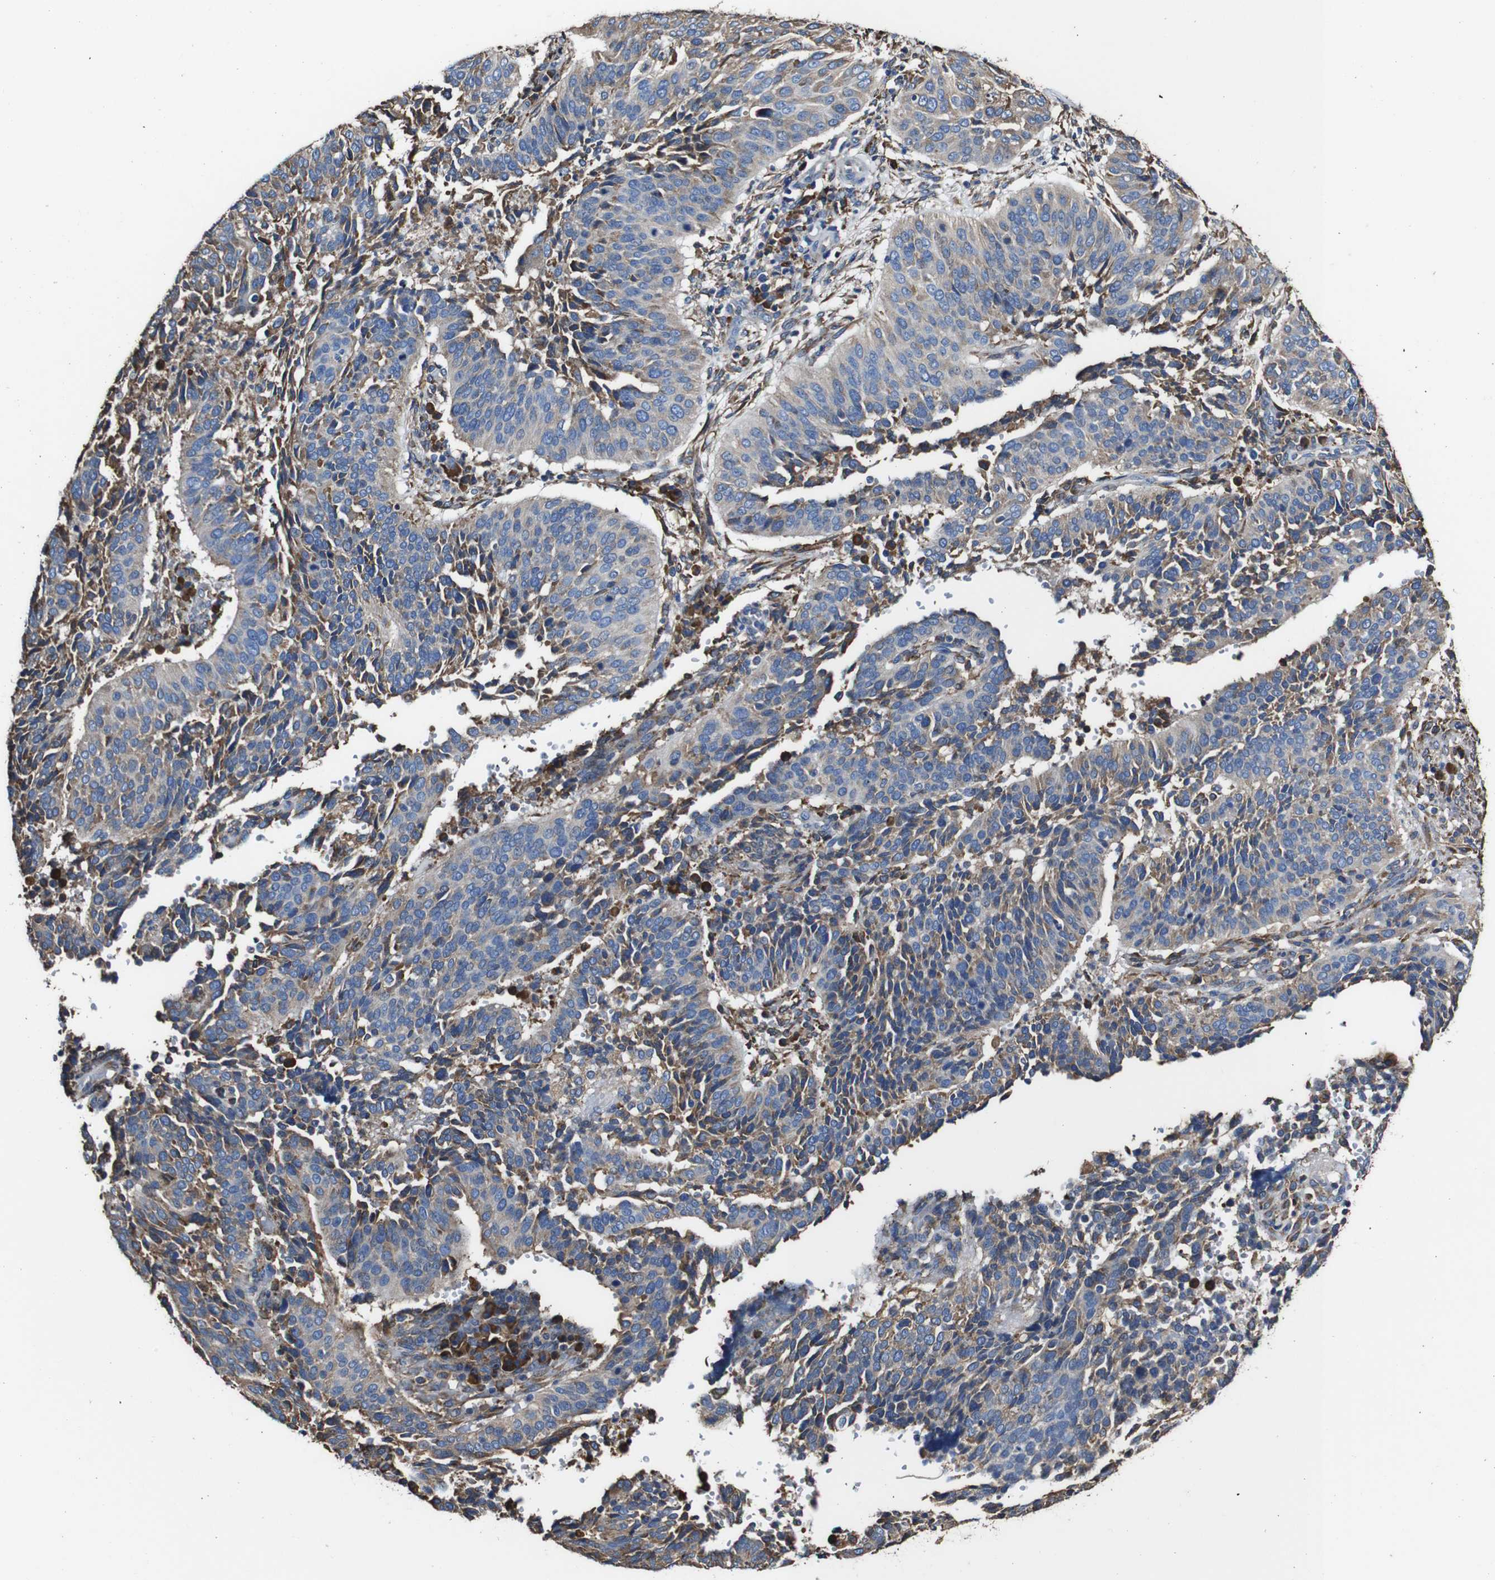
{"staining": {"intensity": "weak", "quantity": "<25%", "location": "cytoplasmic/membranous"}, "tissue": "cervical cancer", "cell_type": "Tumor cells", "image_type": "cancer", "snomed": [{"axis": "morphology", "description": "Normal tissue, NOS"}, {"axis": "morphology", "description": "Squamous cell carcinoma, NOS"}, {"axis": "topography", "description": "Cervix"}], "caption": "Protein analysis of squamous cell carcinoma (cervical) exhibits no significant expression in tumor cells. (Immunohistochemistry, brightfield microscopy, high magnification).", "gene": "PPIB", "patient": {"sex": "female", "age": 39}}